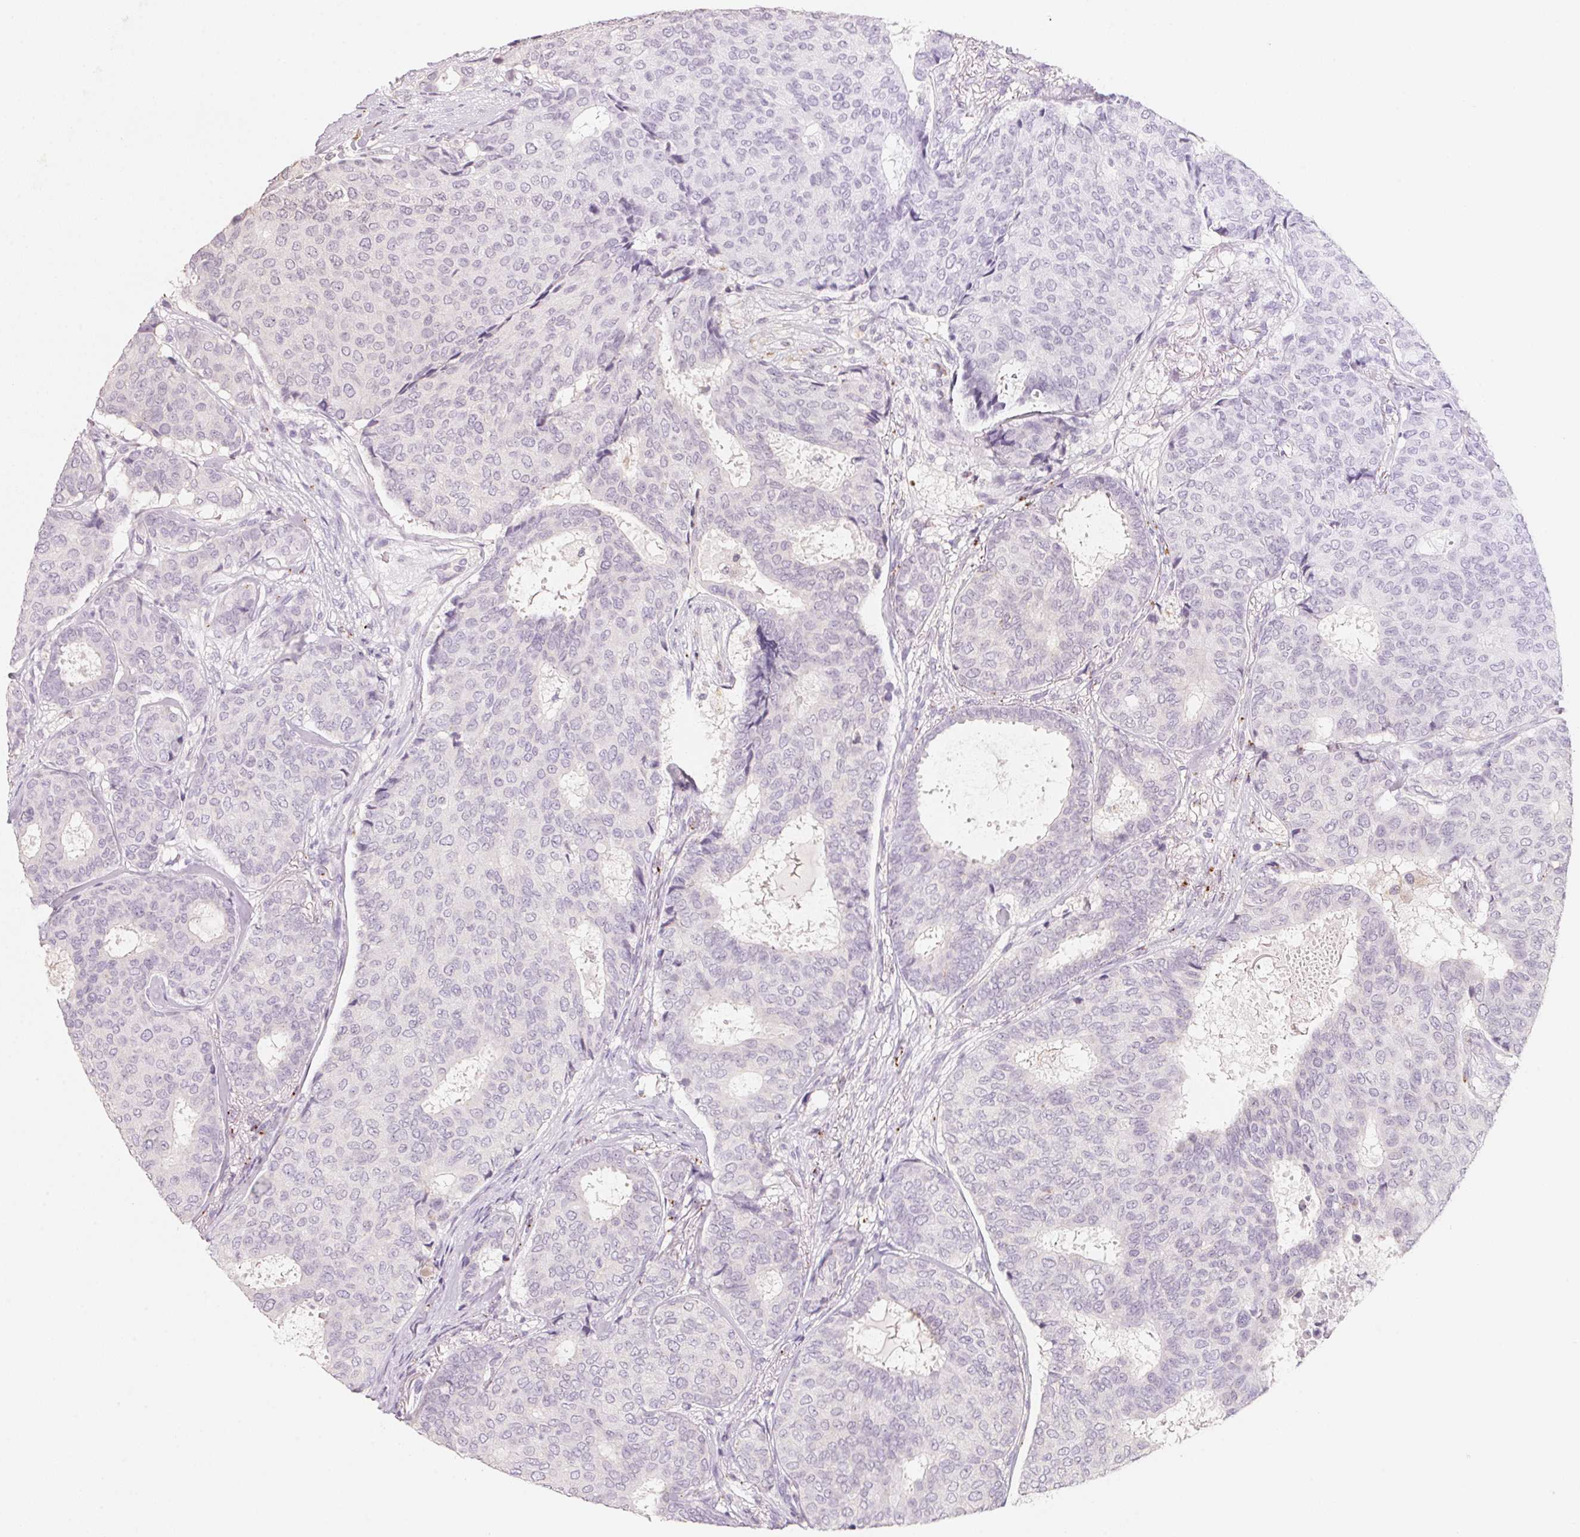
{"staining": {"intensity": "negative", "quantity": "none", "location": "none"}, "tissue": "breast cancer", "cell_type": "Tumor cells", "image_type": "cancer", "snomed": [{"axis": "morphology", "description": "Duct carcinoma"}, {"axis": "topography", "description": "Breast"}], "caption": "Immunohistochemical staining of invasive ductal carcinoma (breast) shows no significant staining in tumor cells. (DAB (3,3'-diaminobenzidine) immunohistochemistry (IHC) visualized using brightfield microscopy, high magnification).", "gene": "TREH", "patient": {"sex": "female", "age": 75}}